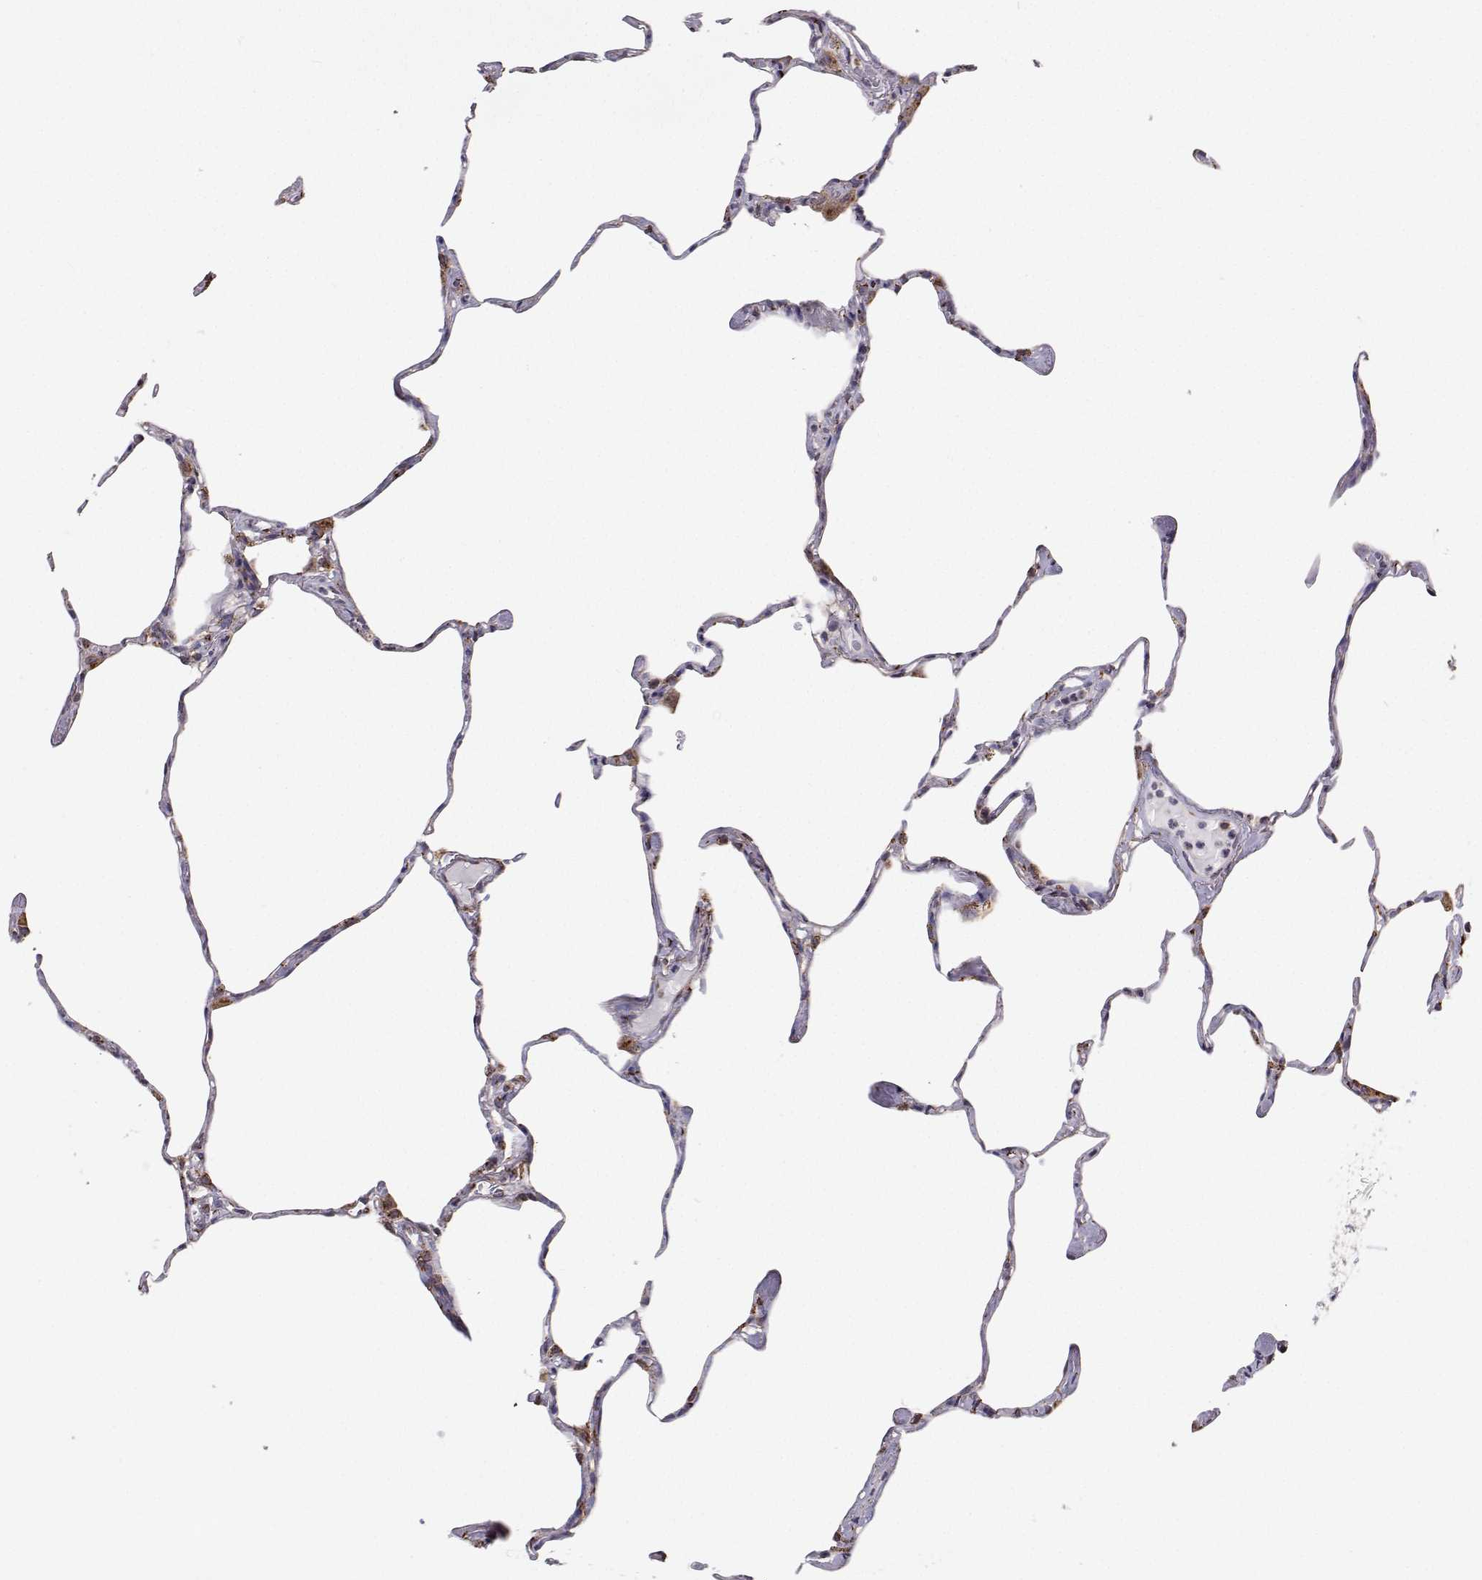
{"staining": {"intensity": "moderate", "quantity": "<25%", "location": "cytoplasmic/membranous"}, "tissue": "lung", "cell_type": "Alveolar cells", "image_type": "normal", "snomed": [{"axis": "morphology", "description": "Normal tissue, NOS"}, {"axis": "topography", "description": "Lung"}], "caption": "A low amount of moderate cytoplasmic/membranous staining is appreciated in about <25% of alveolar cells in unremarkable lung. (Stains: DAB (3,3'-diaminobenzidine) in brown, nuclei in blue, Microscopy: brightfield microscopy at high magnification).", "gene": "STARD13", "patient": {"sex": "male", "age": 65}}